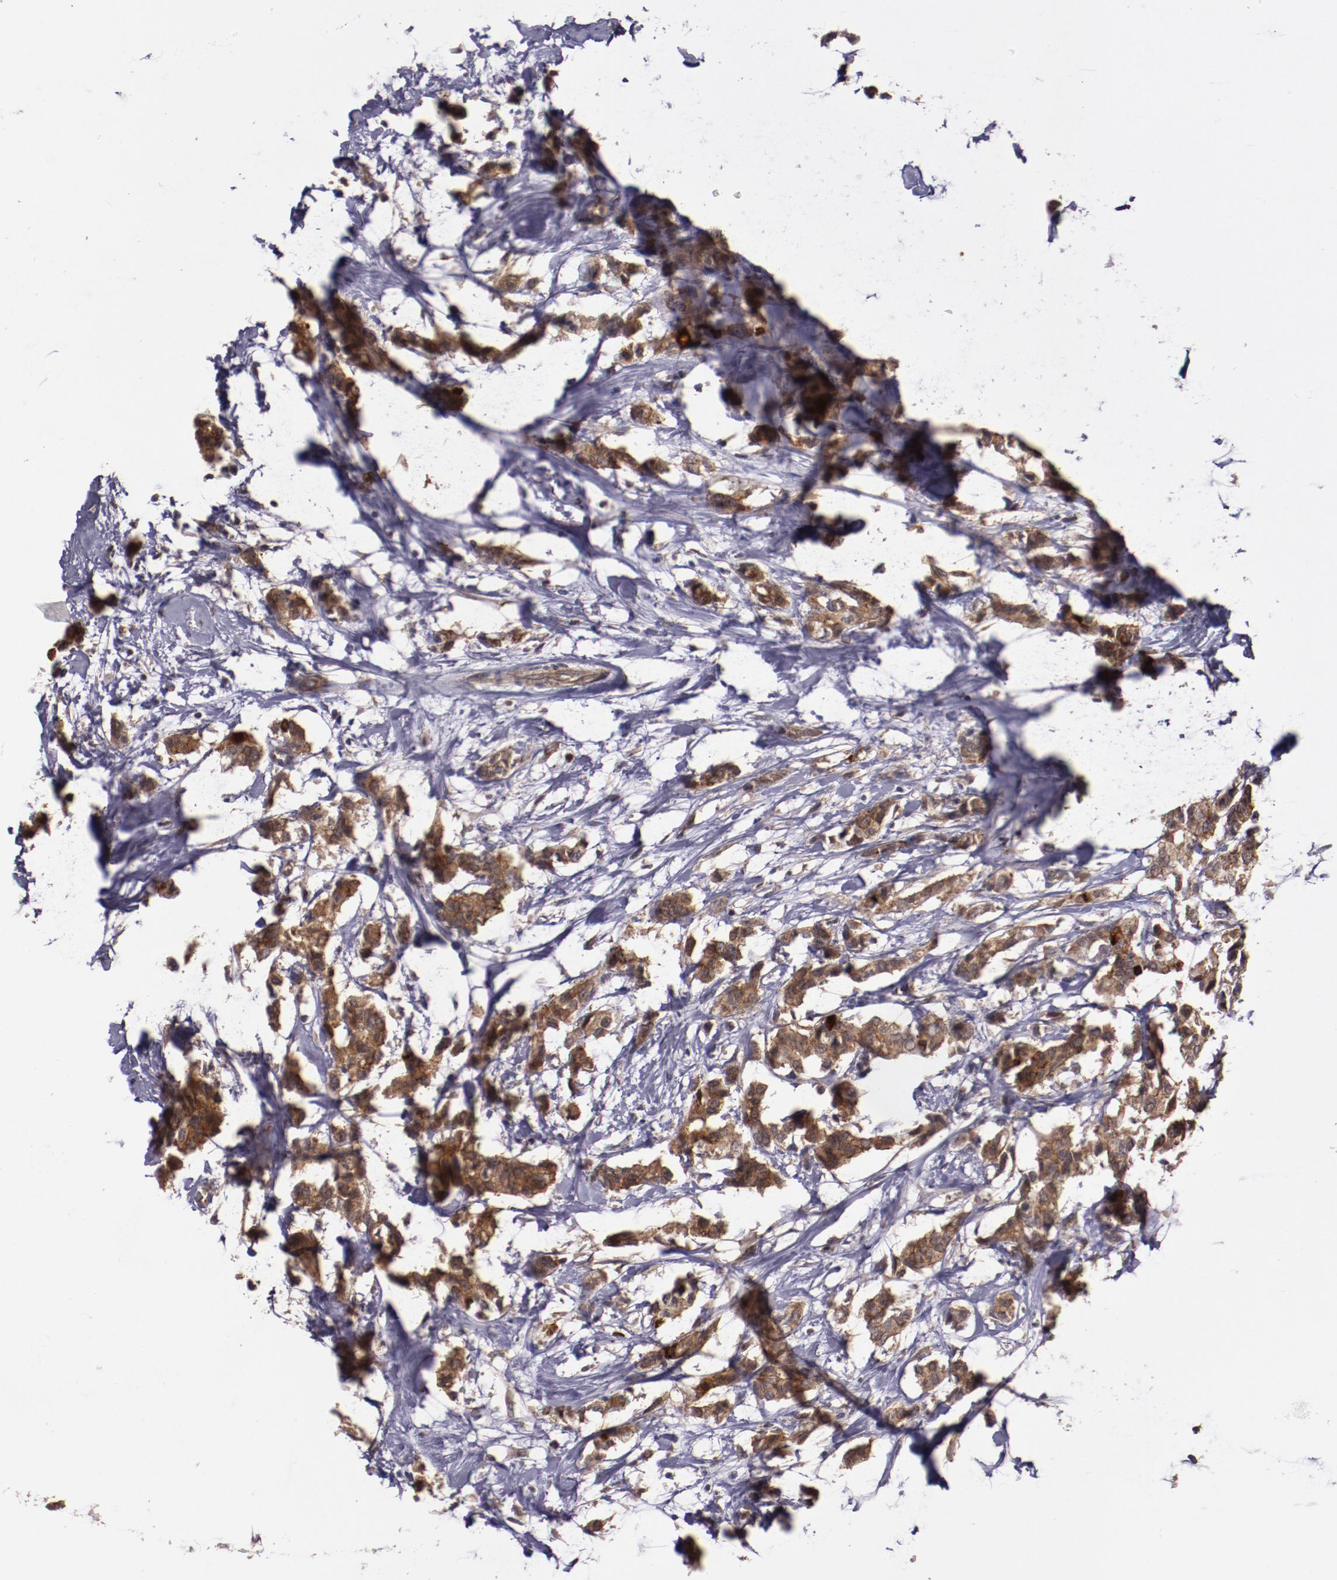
{"staining": {"intensity": "moderate", "quantity": ">75%", "location": "cytoplasmic/membranous"}, "tissue": "breast cancer", "cell_type": "Tumor cells", "image_type": "cancer", "snomed": [{"axis": "morphology", "description": "Duct carcinoma"}, {"axis": "topography", "description": "Breast"}], "caption": "High-magnification brightfield microscopy of breast intraductal carcinoma stained with DAB (3,3'-diaminobenzidine) (brown) and counterstained with hematoxylin (blue). tumor cells exhibit moderate cytoplasmic/membranous staining is identified in approximately>75% of cells.", "gene": "FTSJ1", "patient": {"sex": "female", "age": 84}}